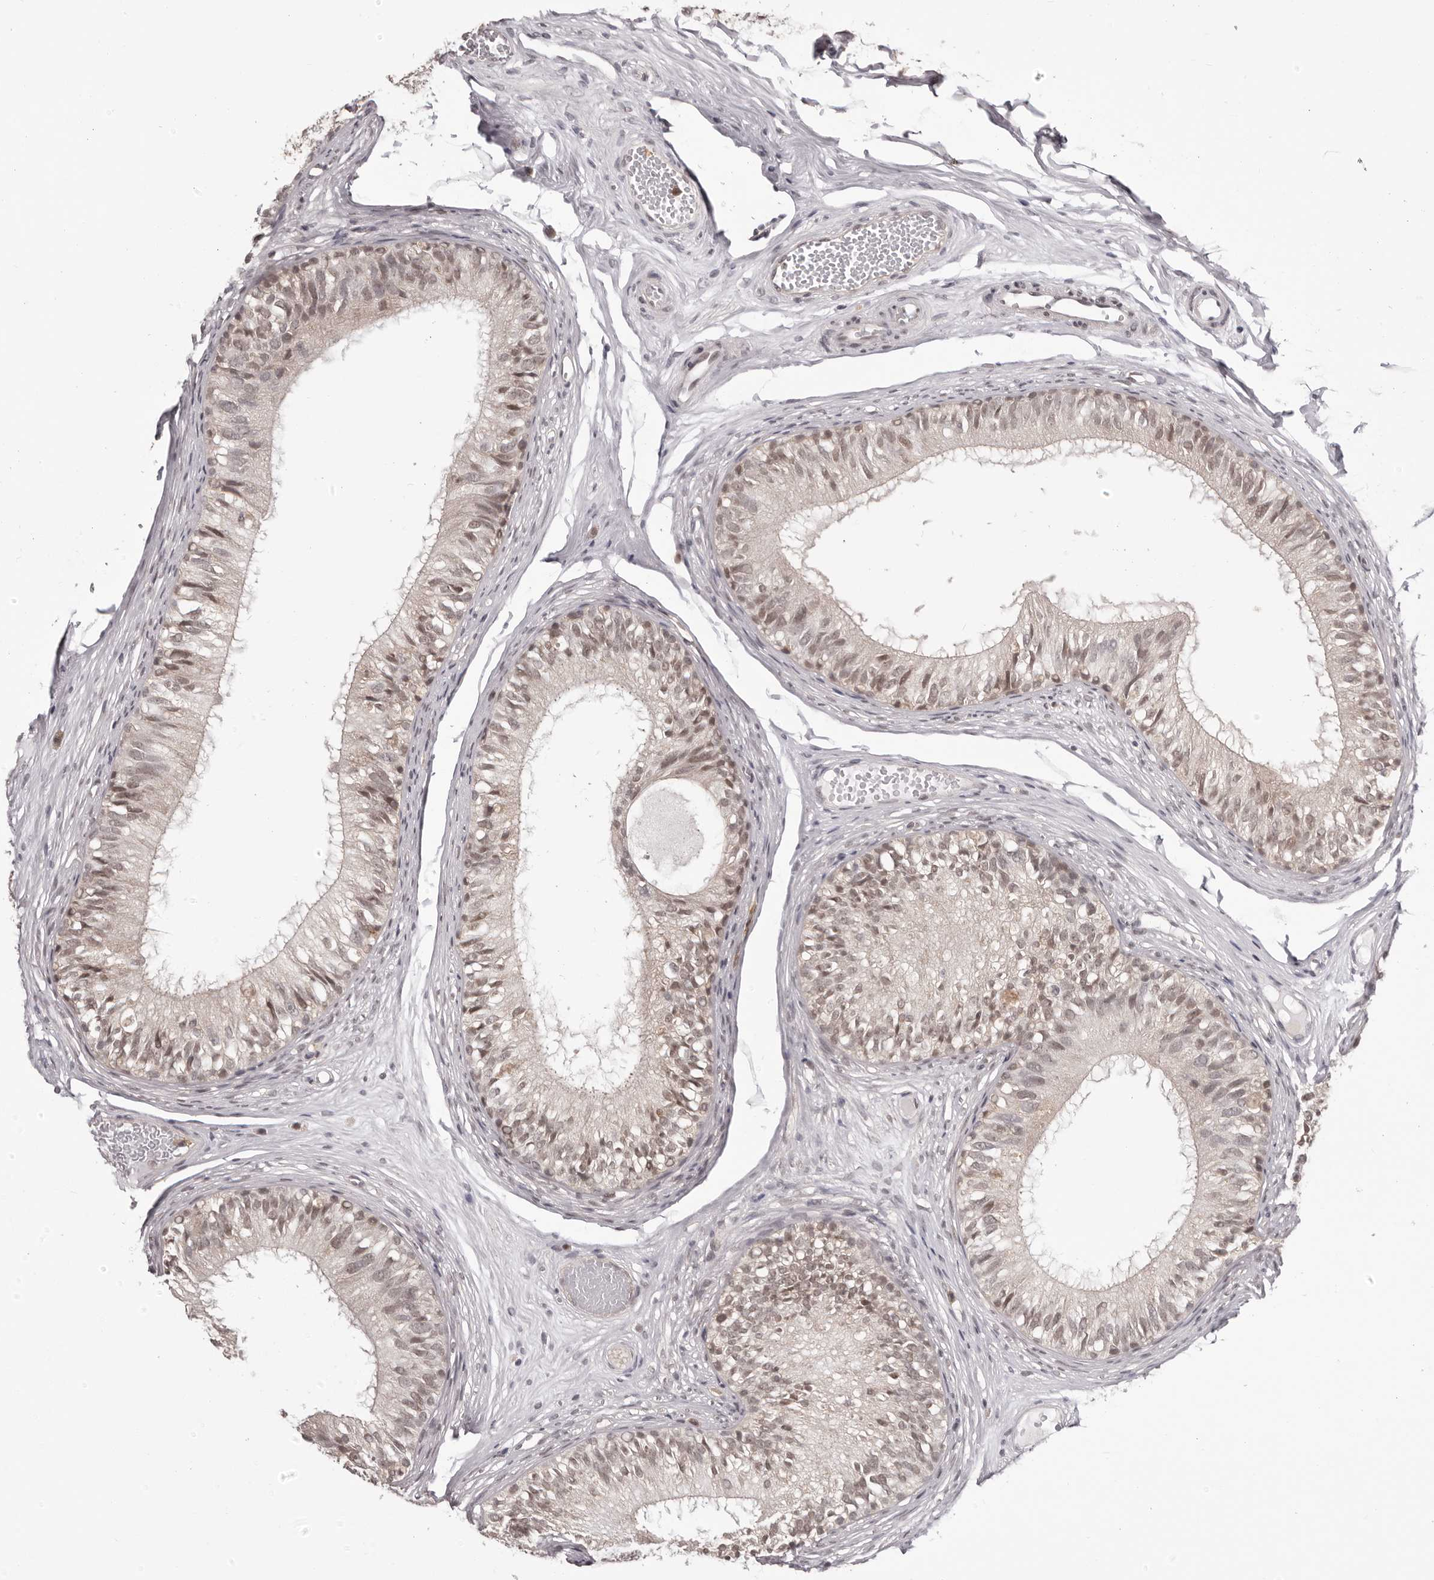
{"staining": {"intensity": "moderate", "quantity": "<25%", "location": "cytoplasmic/membranous,nuclear"}, "tissue": "epididymis", "cell_type": "Glandular cells", "image_type": "normal", "snomed": [{"axis": "morphology", "description": "Normal tissue, NOS"}, {"axis": "morphology", "description": "Seminoma in situ"}, {"axis": "topography", "description": "Testis"}, {"axis": "topography", "description": "Epididymis"}], "caption": "A brown stain highlights moderate cytoplasmic/membranous,nuclear expression of a protein in glandular cells of unremarkable human epididymis. The staining is performed using DAB (3,3'-diaminobenzidine) brown chromogen to label protein expression. The nuclei are counter-stained blue using hematoxylin.", "gene": "RNF2", "patient": {"sex": "male", "age": 28}}